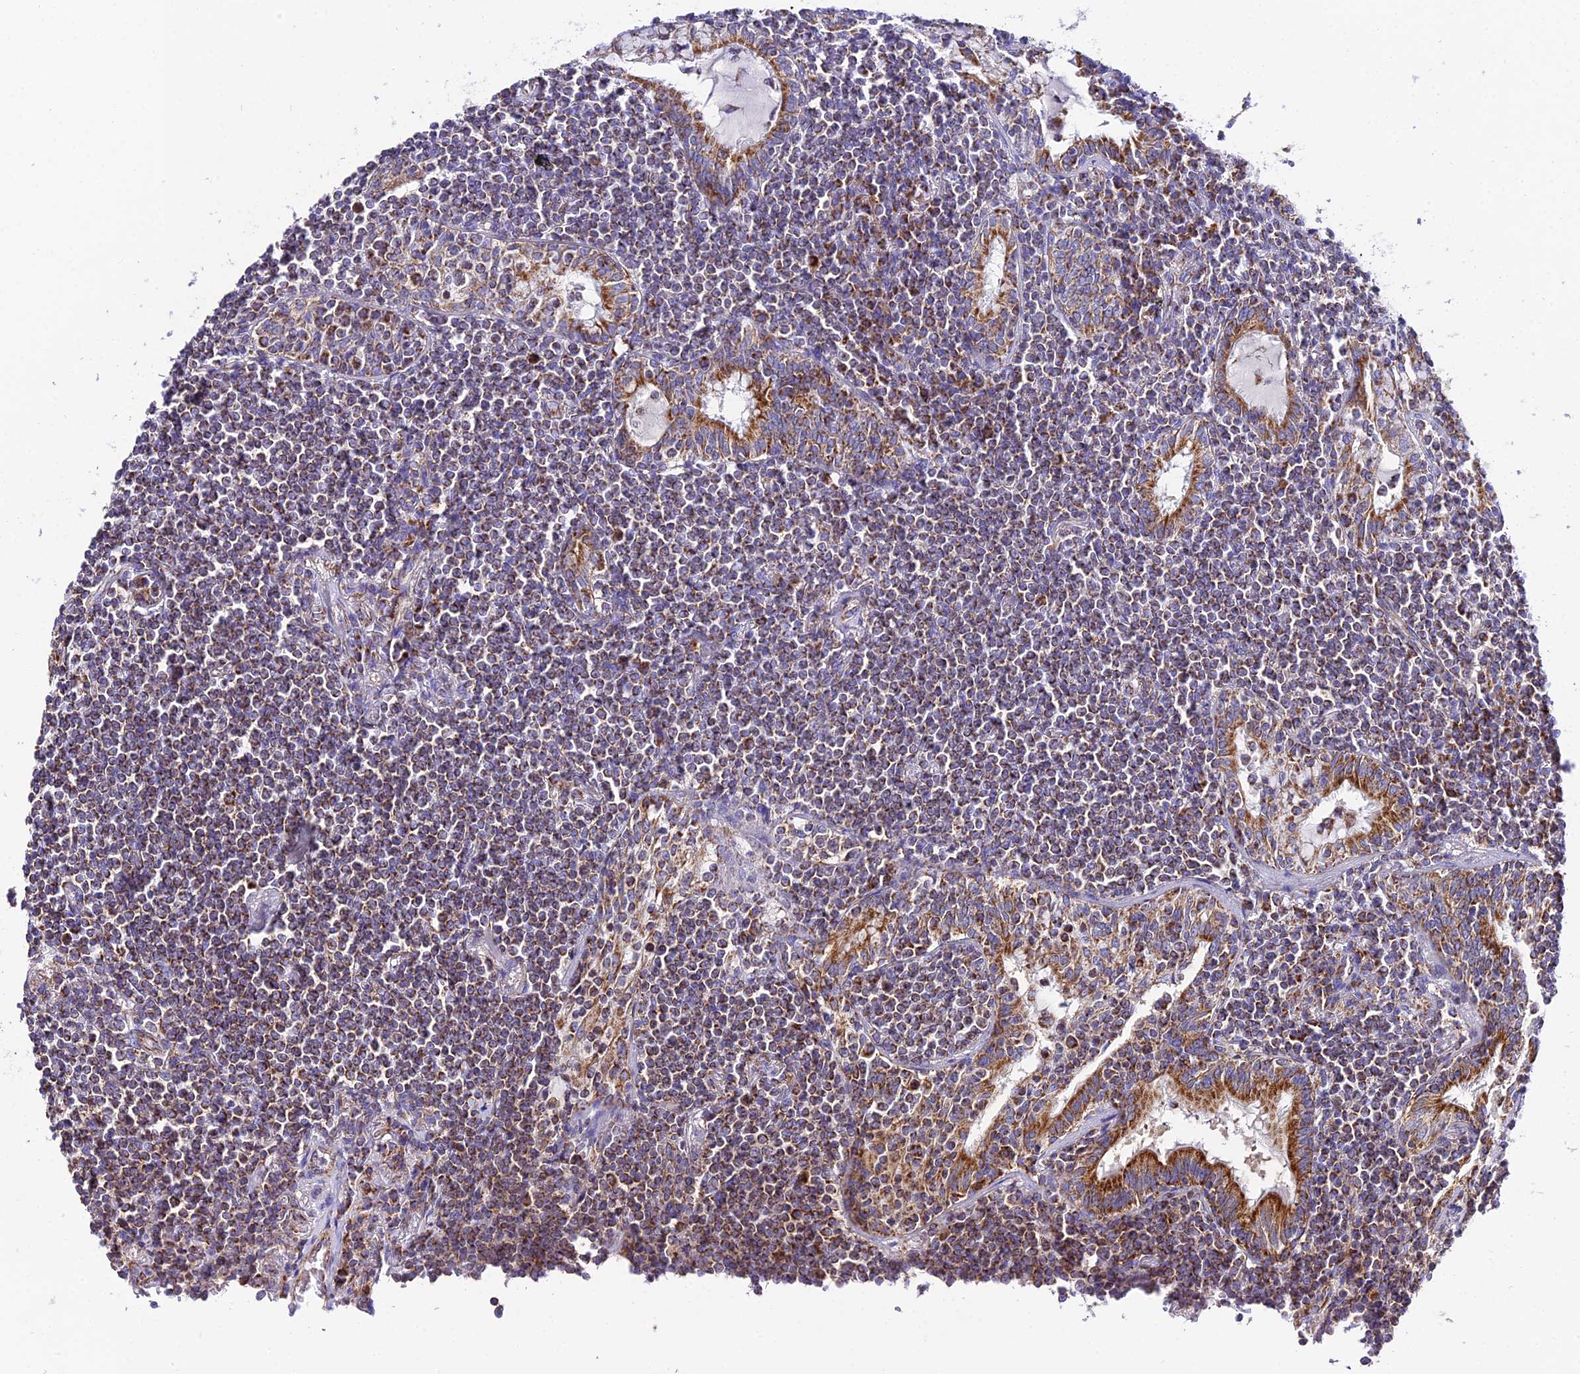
{"staining": {"intensity": "moderate", "quantity": ">75%", "location": "cytoplasmic/membranous"}, "tissue": "lymphoma", "cell_type": "Tumor cells", "image_type": "cancer", "snomed": [{"axis": "morphology", "description": "Malignant lymphoma, non-Hodgkin's type, Low grade"}, {"axis": "topography", "description": "Lung"}], "caption": "IHC histopathology image of human lymphoma stained for a protein (brown), which demonstrates medium levels of moderate cytoplasmic/membranous staining in about >75% of tumor cells.", "gene": "OCIAD1", "patient": {"sex": "female", "age": 71}}